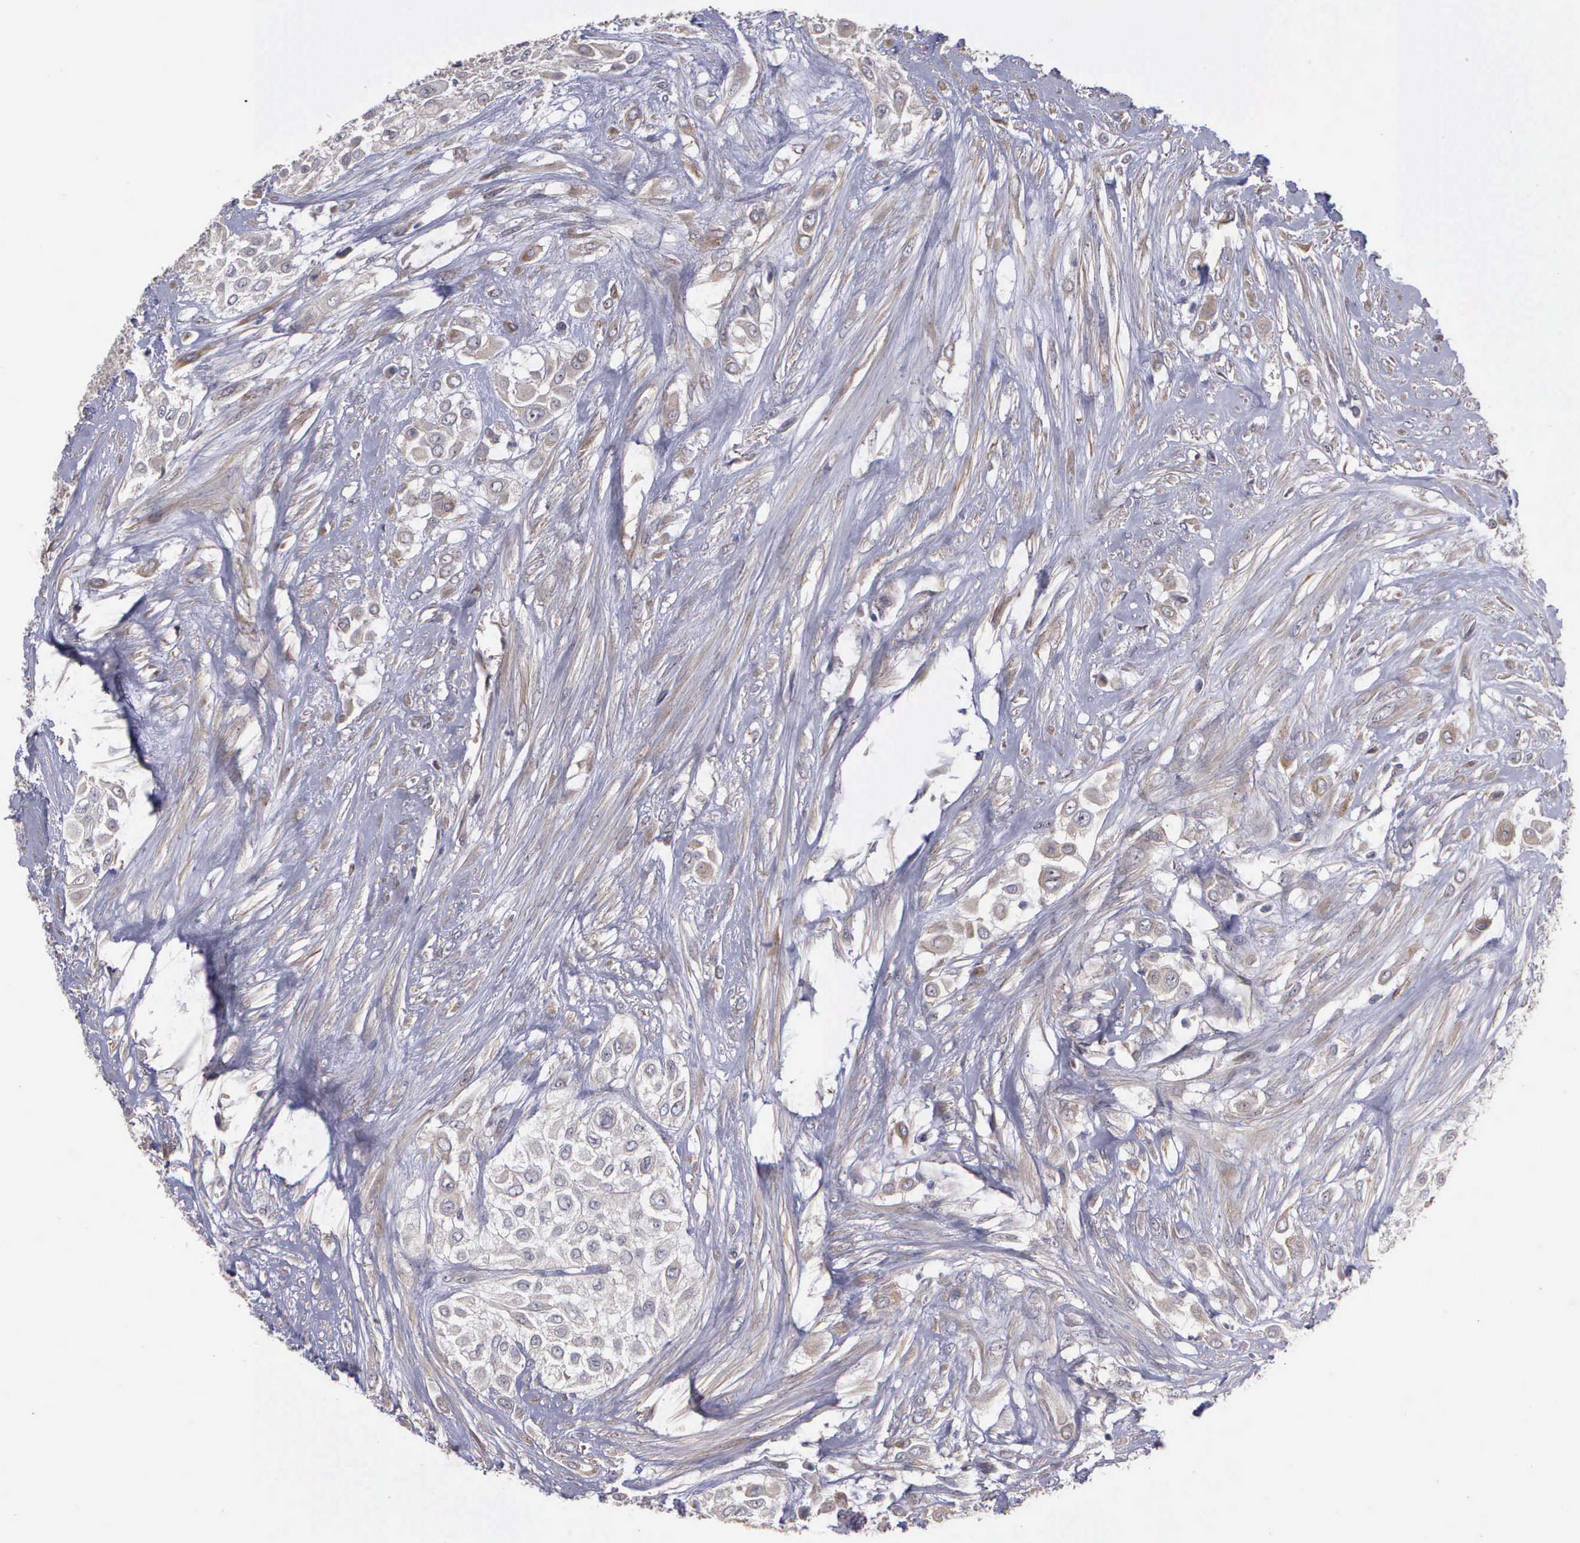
{"staining": {"intensity": "negative", "quantity": "none", "location": "none"}, "tissue": "urothelial cancer", "cell_type": "Tumor cells", "image_type": "cancer", "snomed": [{"axis": "morphology", "description": "Urothelial carcinoma, High grade"}, {"axis": "topography", "description": "Urinary bladder"}], "caption": "Immunohistochemistry micrograph of neoplastic tissue: human urothelial cancer stained with DAB demonstrates no significant protein expression in tumor cells.", "gene": "RTL10", "patient": {"sex": "male", "age": 57}}